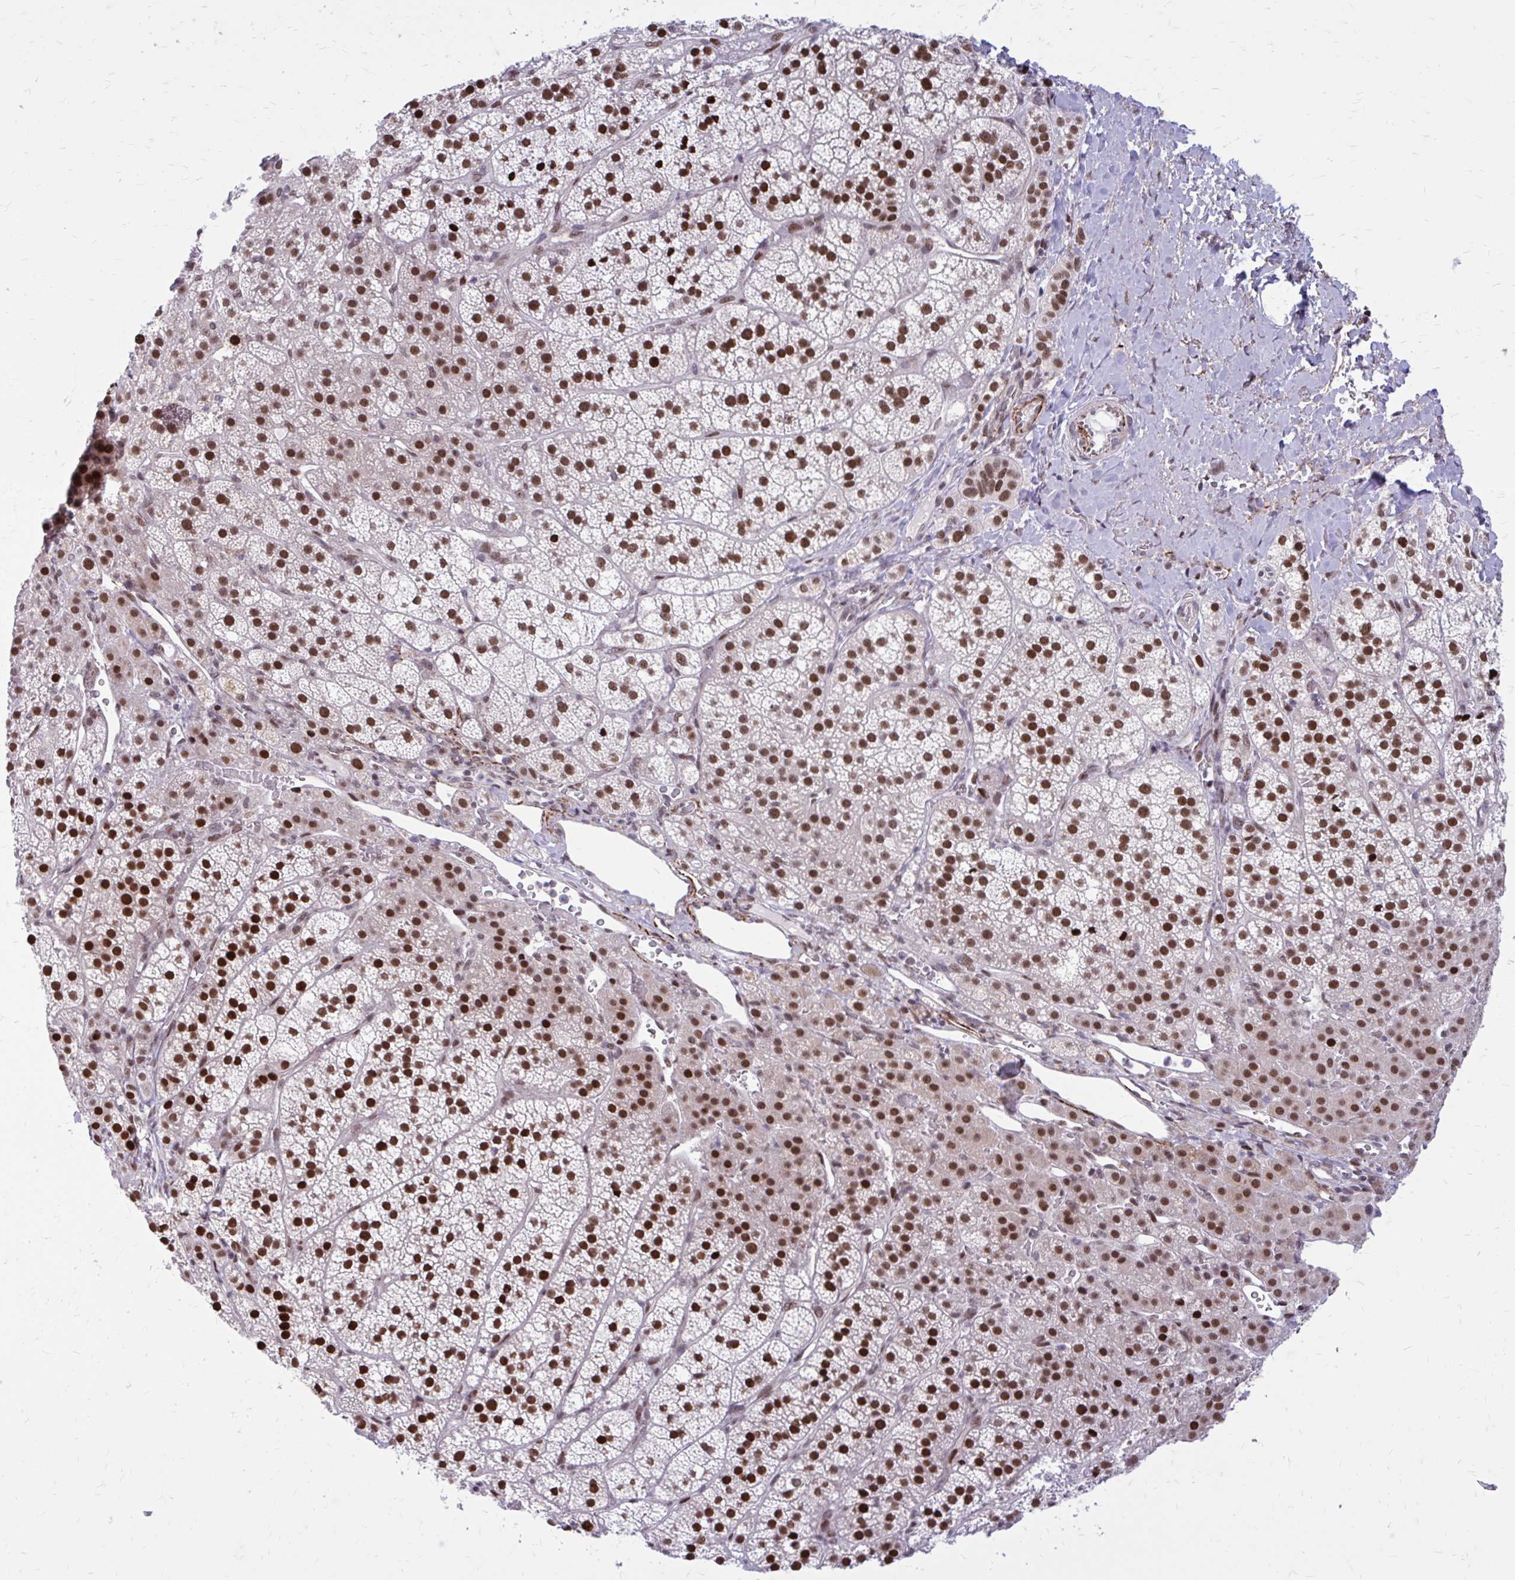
{"staining": {"intensity": "strong", "quantity": ">75%", "location": "nuclear"}, "tissue": "adrenal gland", "cell_type": "Glandular cells", "image_type": "normal", "snomed": [{"axis": "morphology", "description": "Normal tissue, NOS"}, {"axis": "topography", "description": "Adrenal gland"}], "caption": "A high amount of strong nuclear staining is present in about >75% of glandular cells in unremarkable adrenal gland. The staining is performed using DAB (3,3'-diaminobenzidine) brown chromogen to label protein expression. The nuclei are counter-stained blue using hematoxylin.", "gene": "PSME4", "patient": {"sex": "female", "age": 60}}